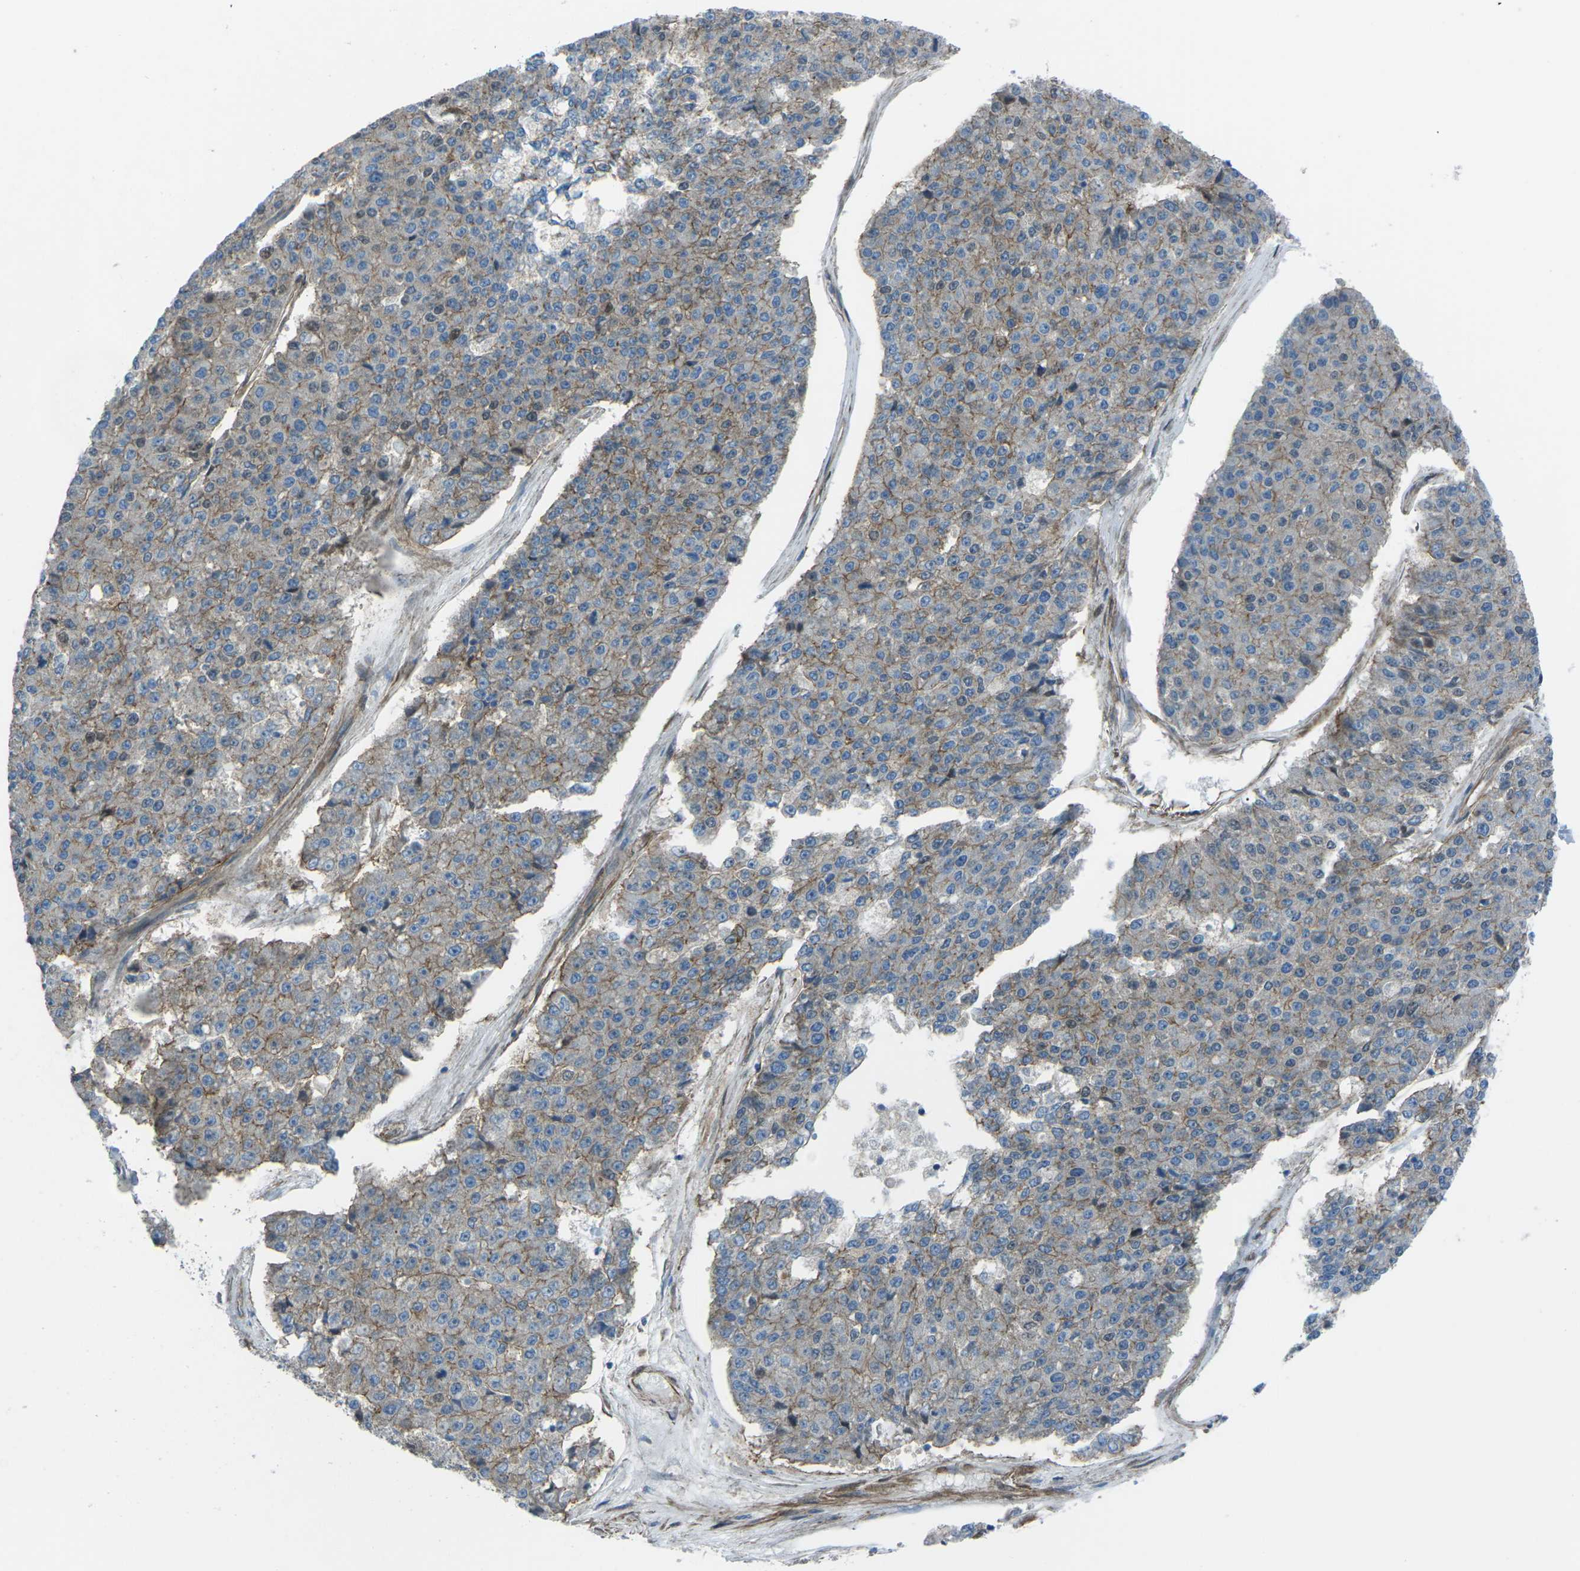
{"staining": {"intensity": "weak", "quantity": "25%-75%", "location": "cytoplasmic/membranous"}, "tissue": "pancreatic cancer", "cell_type": "Tumor cells", "image_type": "cancer", "snomed": [{"axis": "morphology", "description": "Adenocarcinoma, NOS"}, {"axis": "topography", "description": "Pancreas"}], "caption": "Pancreatic adenocarcinoma tissue reveals weak cytoplasmic/membranous expression in about 25%-75% of tumor cells, visualized by immunohistochemistry.", "gene": "UTRN", "patient": {"sex": "male", "age": 50}}